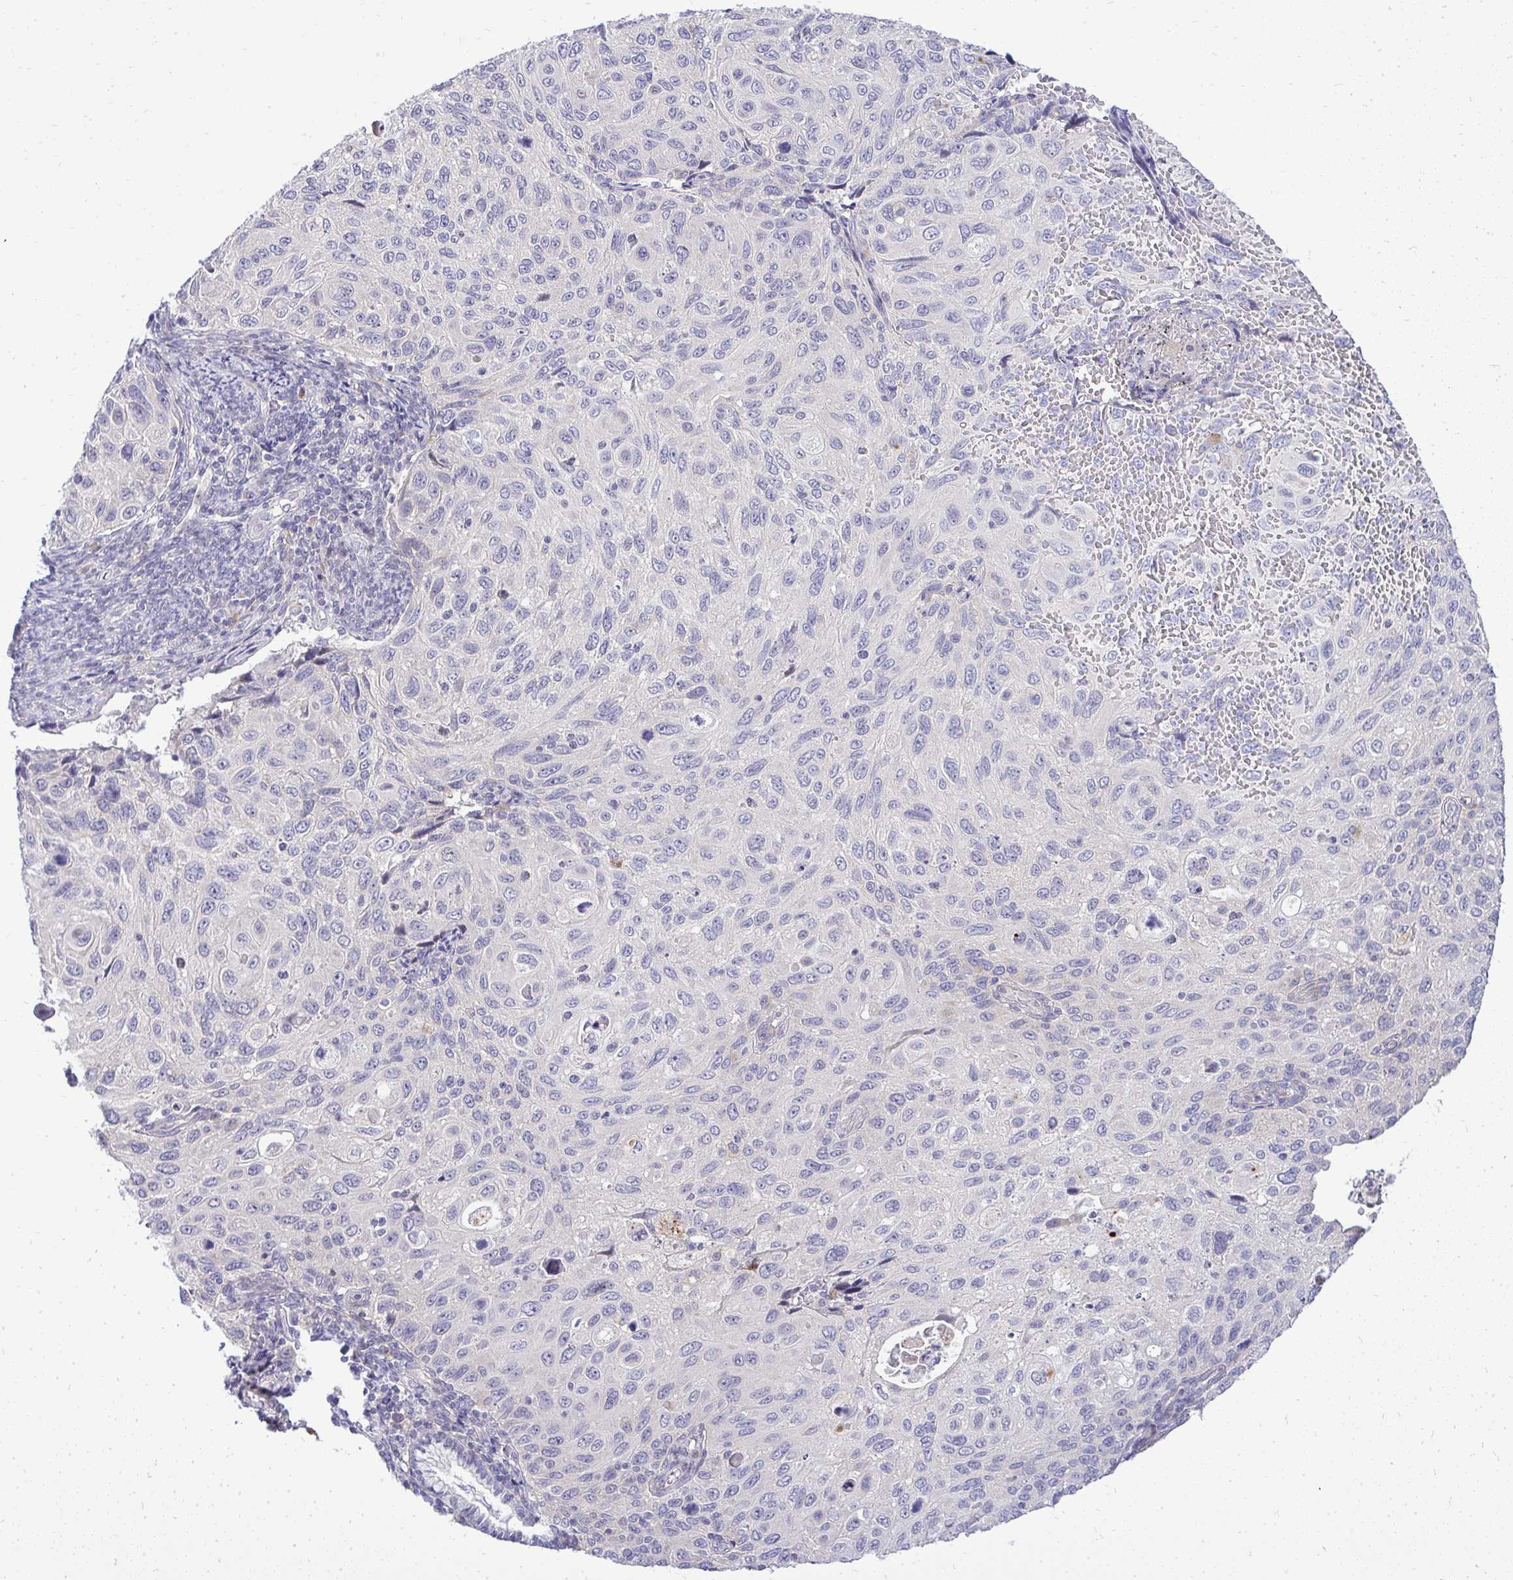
{"staining": {"intensity": "negative", "quantity": "none", "location": "none"}, "tissue": "cervical cancer", "cell_type": "Tumor cells", "image_type": "cancer", "snomed": [{"axis": "morphology", "description": "Squamous cell carcinoma, NOS"}, {"axis": "topography", "description": "Cervix"}], "caption": "Photomicrograph shows no significant protein positivity in tumor cells of squamous cell carcinoma (cervical).", "gene": "OR8D1", "patient": {"sex": "female", "age": 70}}